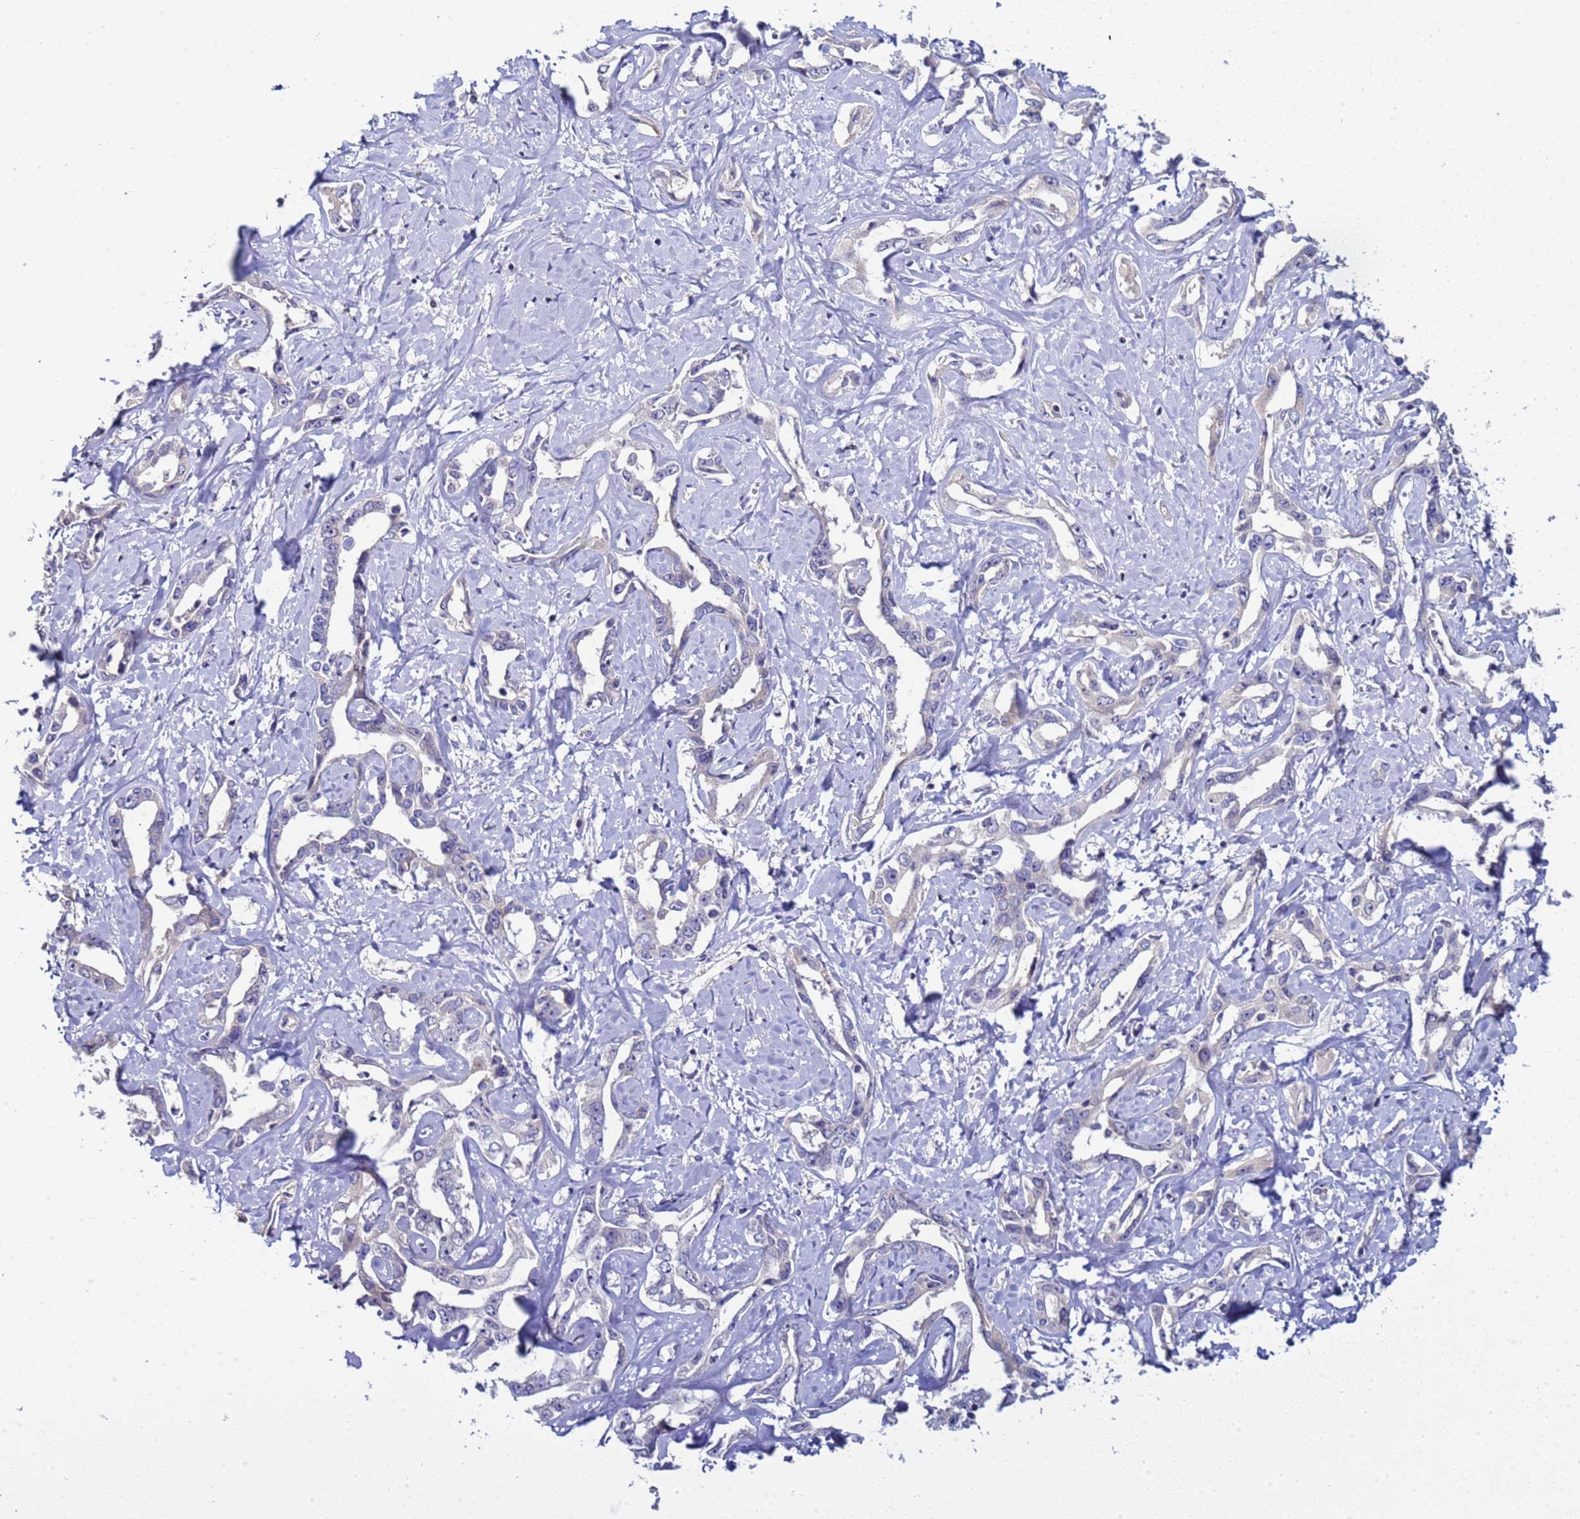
{"staining": {"intensity": "negative", "quantity": "none", "location": "none"}, "tissue": "liver cancer", "cell_type": "Tumor cells", "image_type": "cancer", "snomed": [{"axis": "morphology", "description": "Cholangiocarcinoma"}, {"axis": "topography", "description": "Liver"}], "caption": "Immunohistochemical staining of liver cancer (cholangiocarcinoma) shows no significant expression in tumor cells.", "gene": "ELMOD2", "patient": {"sex": "male", "age": 59}}